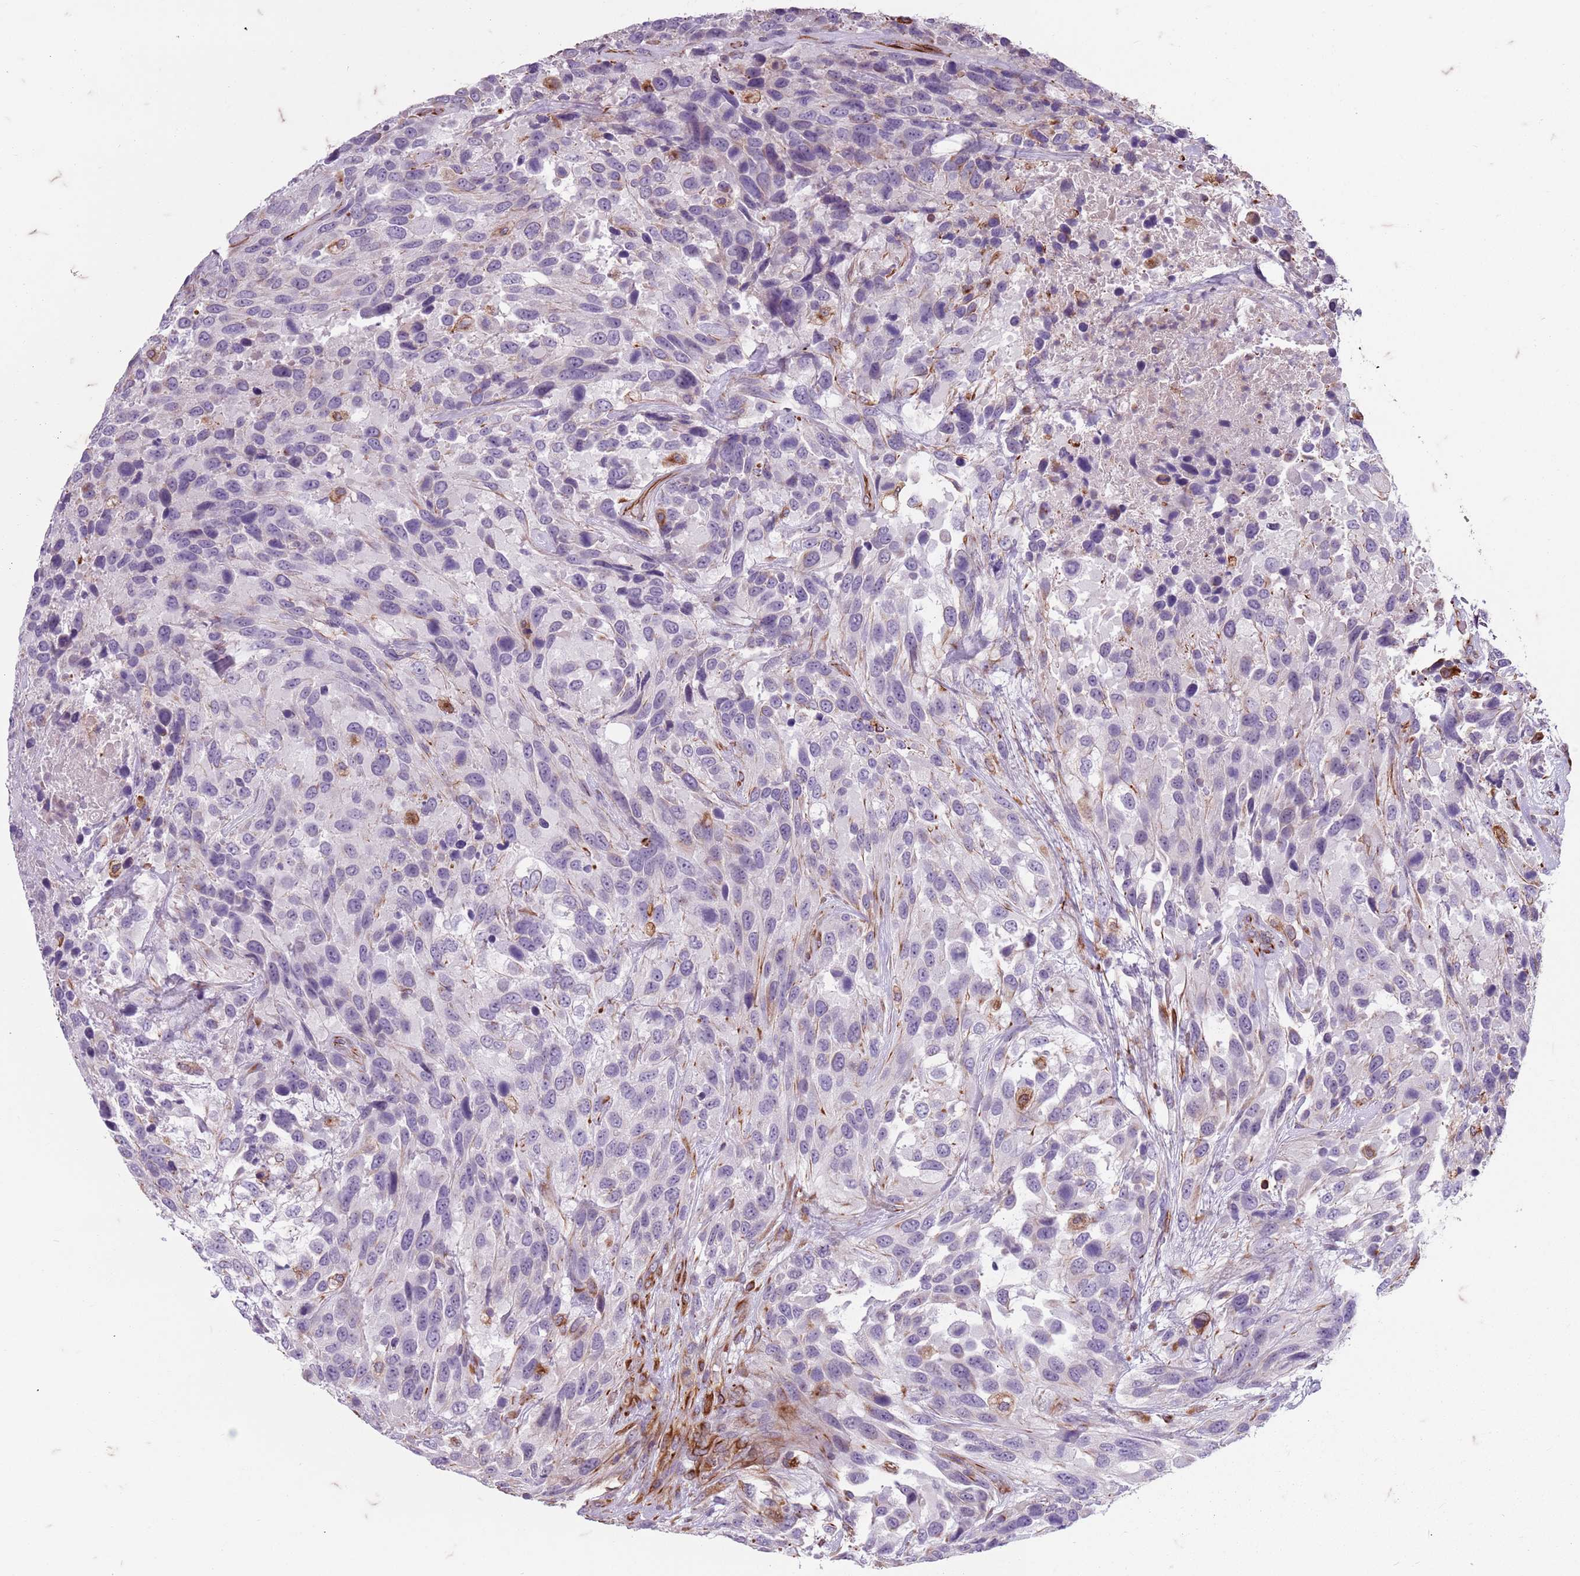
{"staining": {"intensity": "negative", "quantity": "none", "location": "none"}, "tissue": "urothelial cancer", "cell_type": "Tumor cells", "image_type": "cancer", "snomed": [{"axis": "morphology", "description": "Urothelial carcinoma, High grade"}, {"axis": "topography", "description": "Urinary bladder"}], "caption": "Human high-grade urothelial carcinoma stained for a protein using immunohistochemistry (IHC) displays no expression in tumor cells.", "gene": "TAS2R38", "patient": {"sex": "female", "age": 70}}